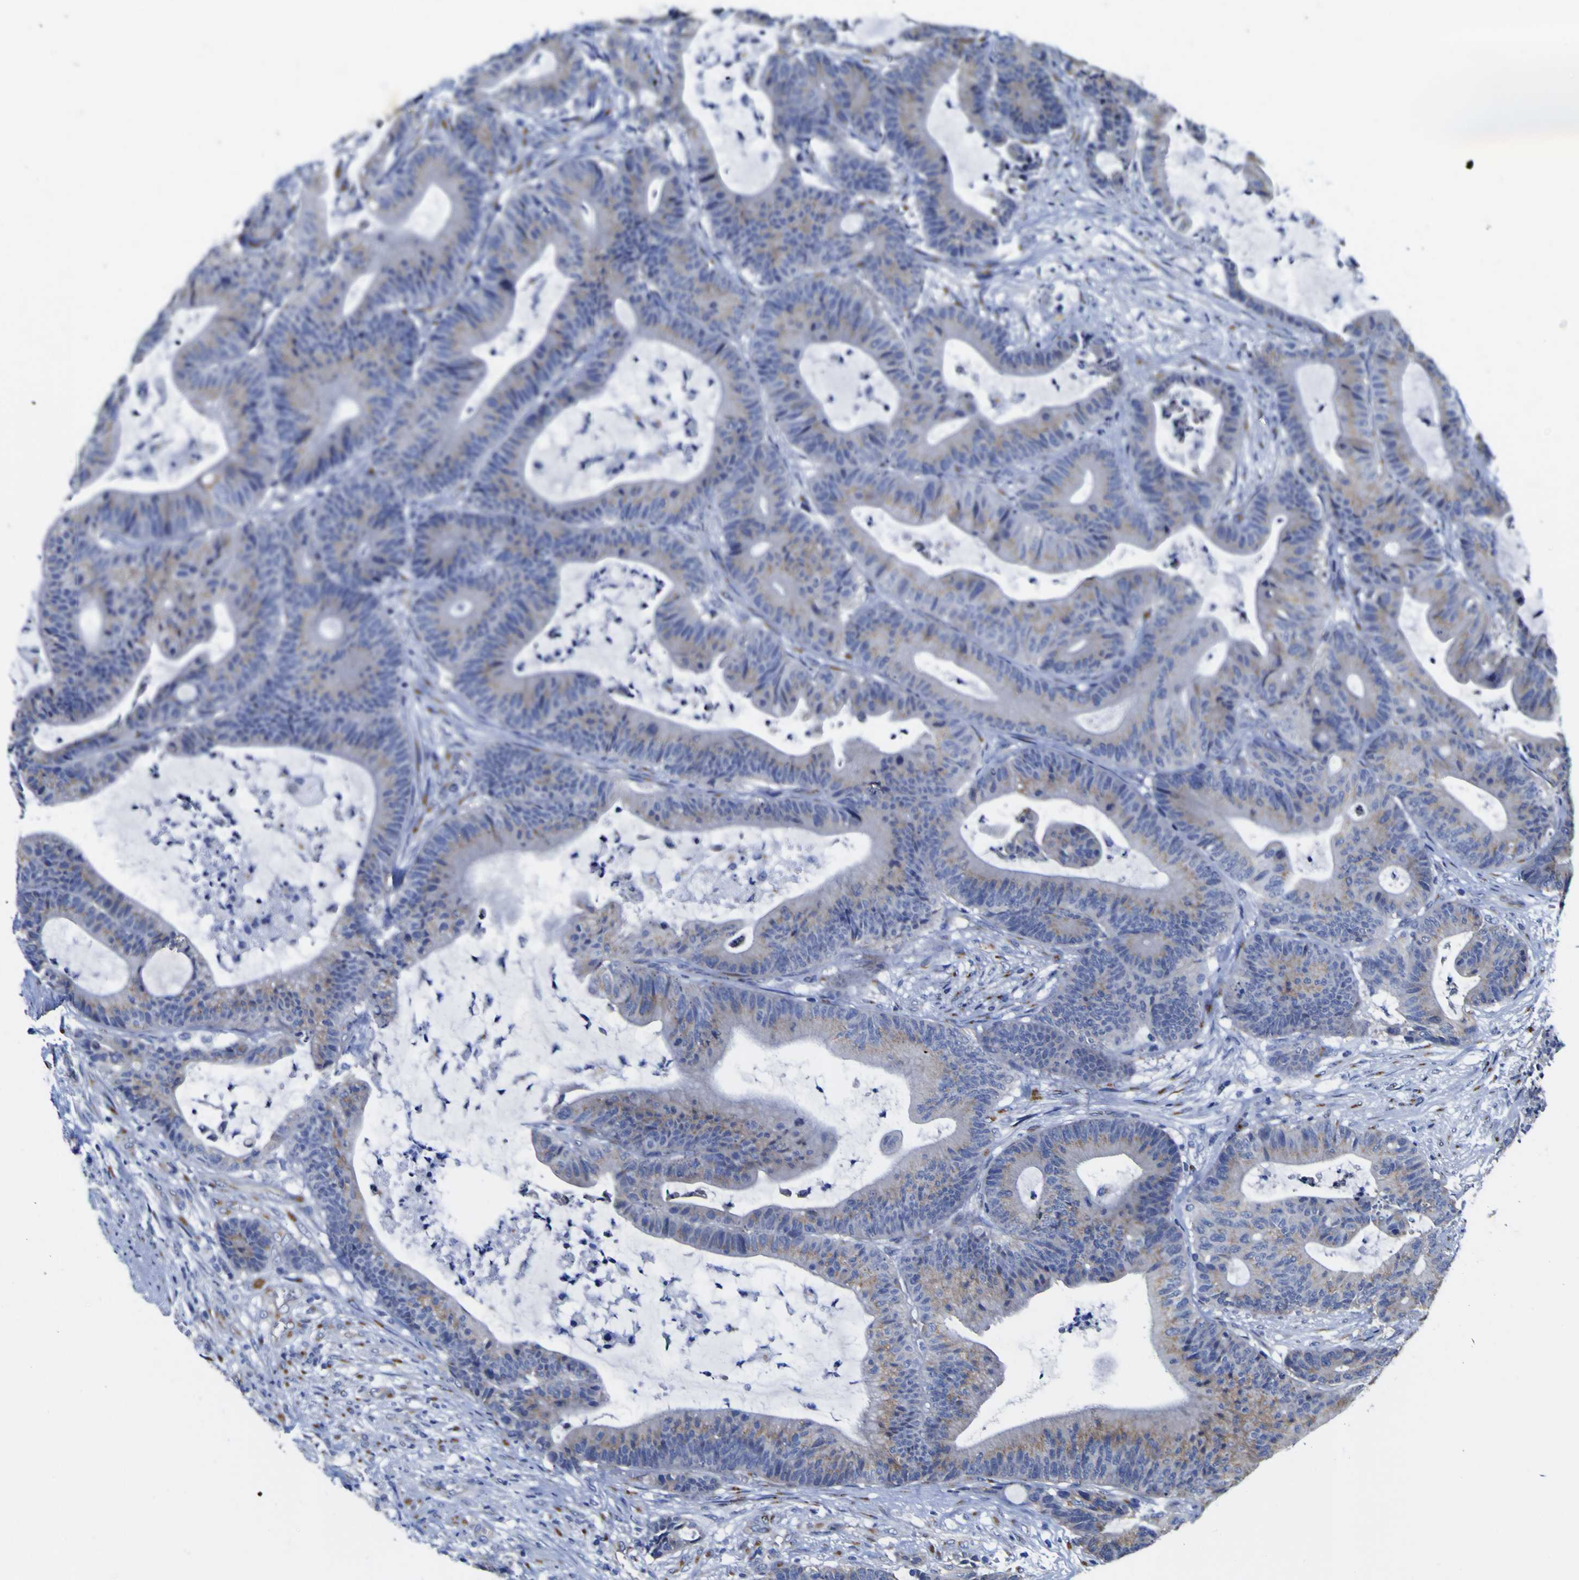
{"staining": {"intensity": "weak", "quantity": ">75%", "location": "cytoplasmic/membranous"}, "tissue": "colorectal cancer", "cell_type": "Tumor cells", "image_type": "cancer", "snomed": [{"axis": "morphology", "description": "Adenocarcinoma, NOS"}, {"axis": "topography", "description": "Colon"}], "caption": "Protein expression analysis of human colorectal adenocarcinoma reveals weak cytoplasmic/membranous staining in about >75% of tumor cells.", "gene": "GOLM1", "patient": {"sex": "female", "age": 84}}